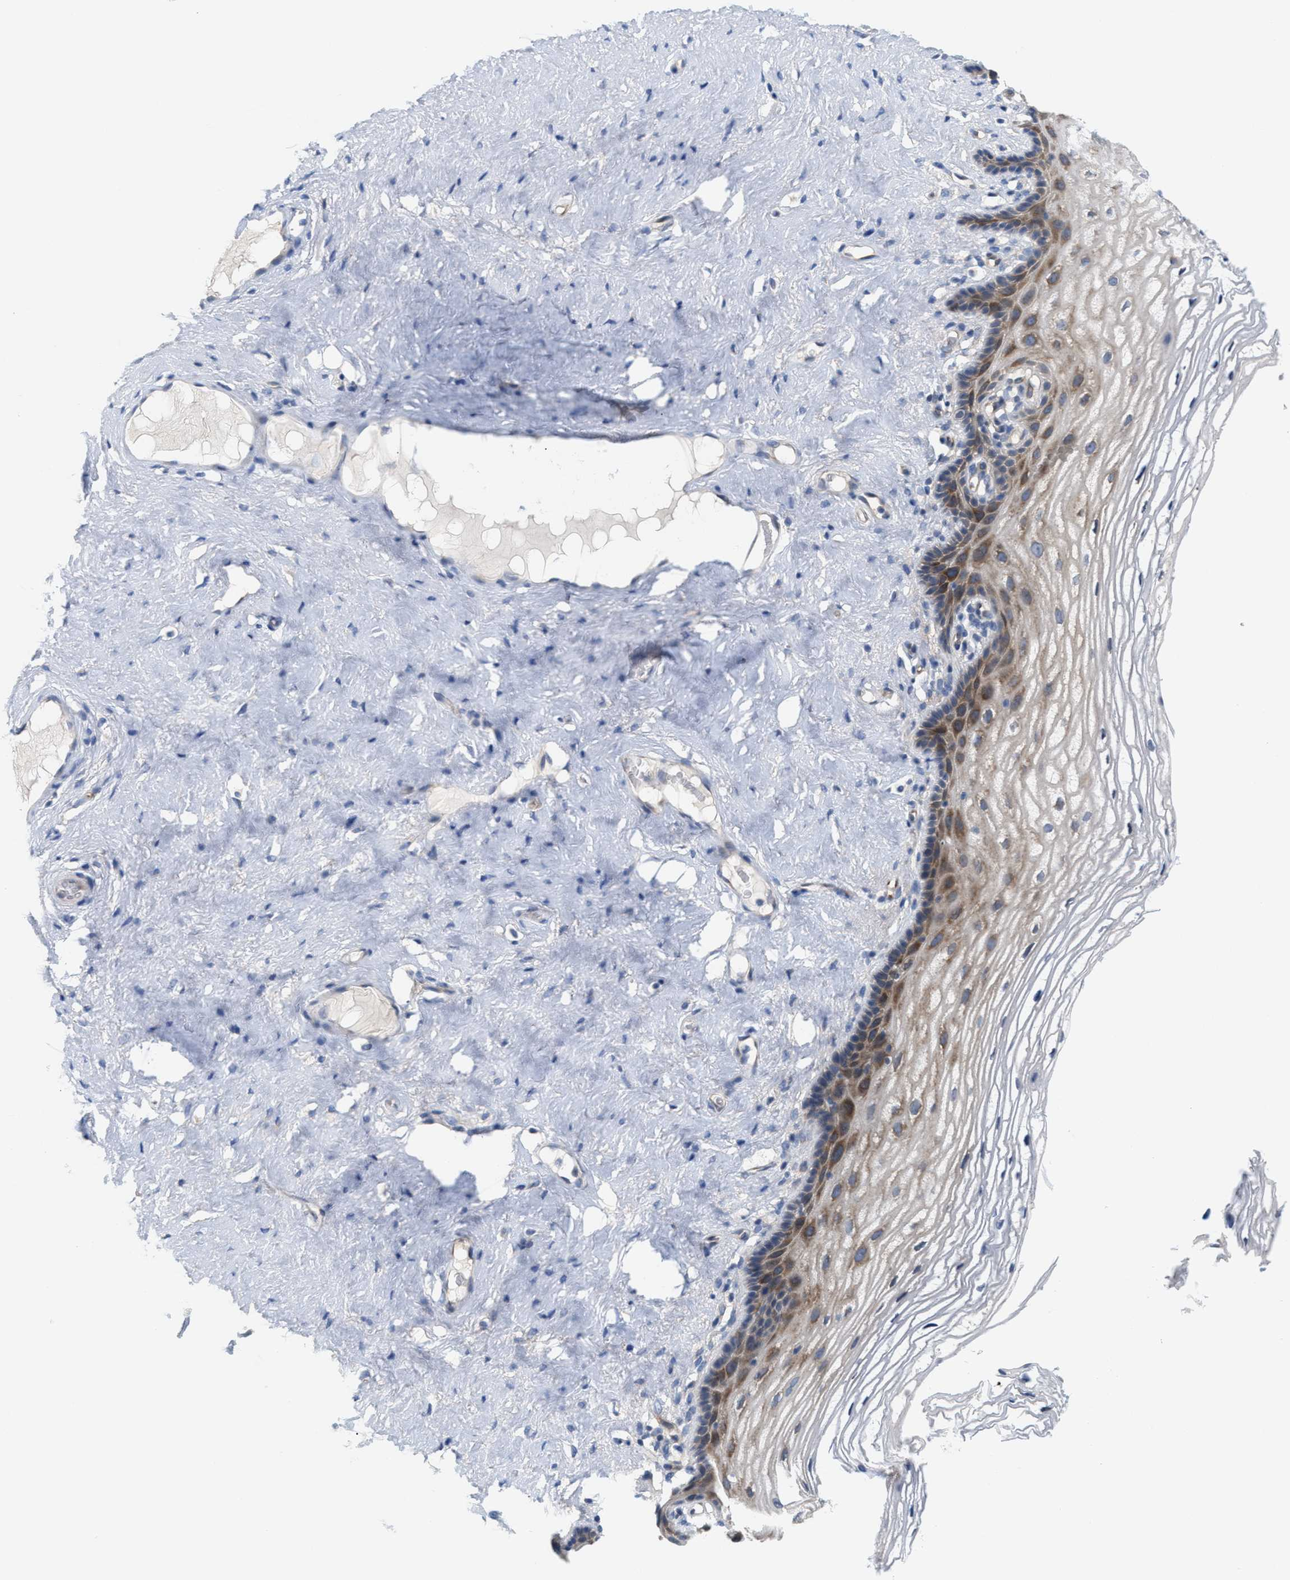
{"staining": {"intensity": "moderate", "quantity": ">75%", "location": "cytoplasmic/membranous"}, "tissue": "vagina", "cell_type": "Squamous epithelial cells", "image_type": "normal", "snomed": [{"axis": "morphology", "description": "Normal tissue, NOS"}, {"axis": "morphology", "description": "Adenocarcinoma, NOS"}, {"axis": "topography", "description": "Rectum"}, {"axis": "topography", "description": "Vagina"}], "caption": "Immunohistochemistry staining of unremarkable vagina, which demonstrates medium levels of moderate cytoplasmic/membranous expression in approximately >75% of squamous epithelial cells indicating moderate cytoplasmic/membranous protein staining. The staining was performed using DAB (brown) for protein detection and nuclei were counterstained in hematoxylin (blue).", "gene": "UBAP2", "patient": {"sex": "female", "age": 71}}